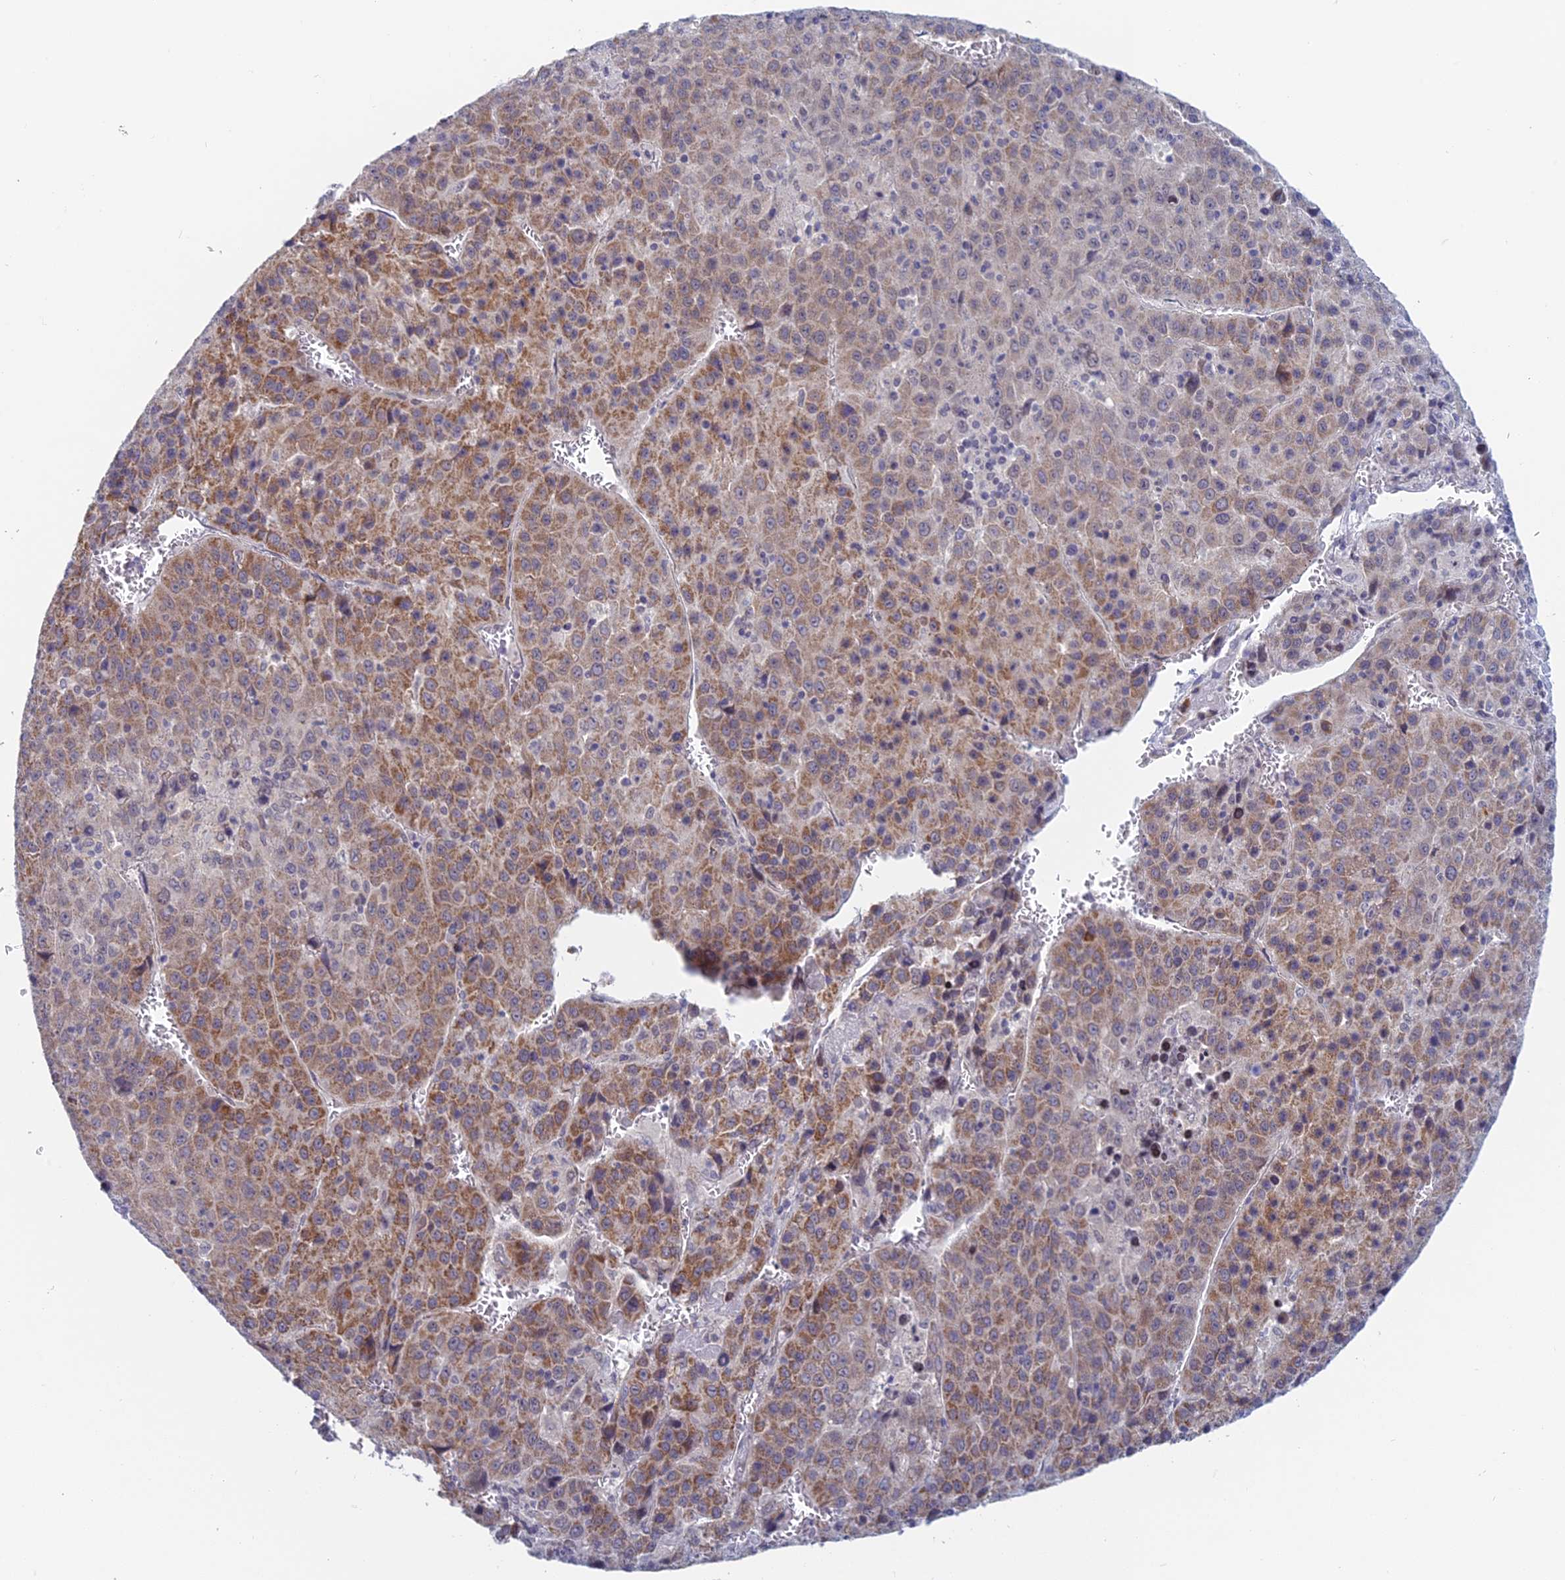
{"staining": {"intensity": "moderate", "quantity": "25%-75%", "location": "cytoplasmic/membranous"}, "tissue": "liver cancer", "cell_type": "Tumor cells", "image_type": "cancer", "snomed": [{"axis": "morphology", "description": "Carcinoma, Hepatocellular, NOS"}, {"axis": "topography", "description": "Liver"}], "caption": "Immunohistochemistry of liver cancer (hepatocellular carcinoma) reveals medium levels of moderate cytoplasmic/membranous staining in approximately 25%-75% of tumor cells.", "gene": "PPP1R26", "patient": {"sex": "female", "age": 53}}